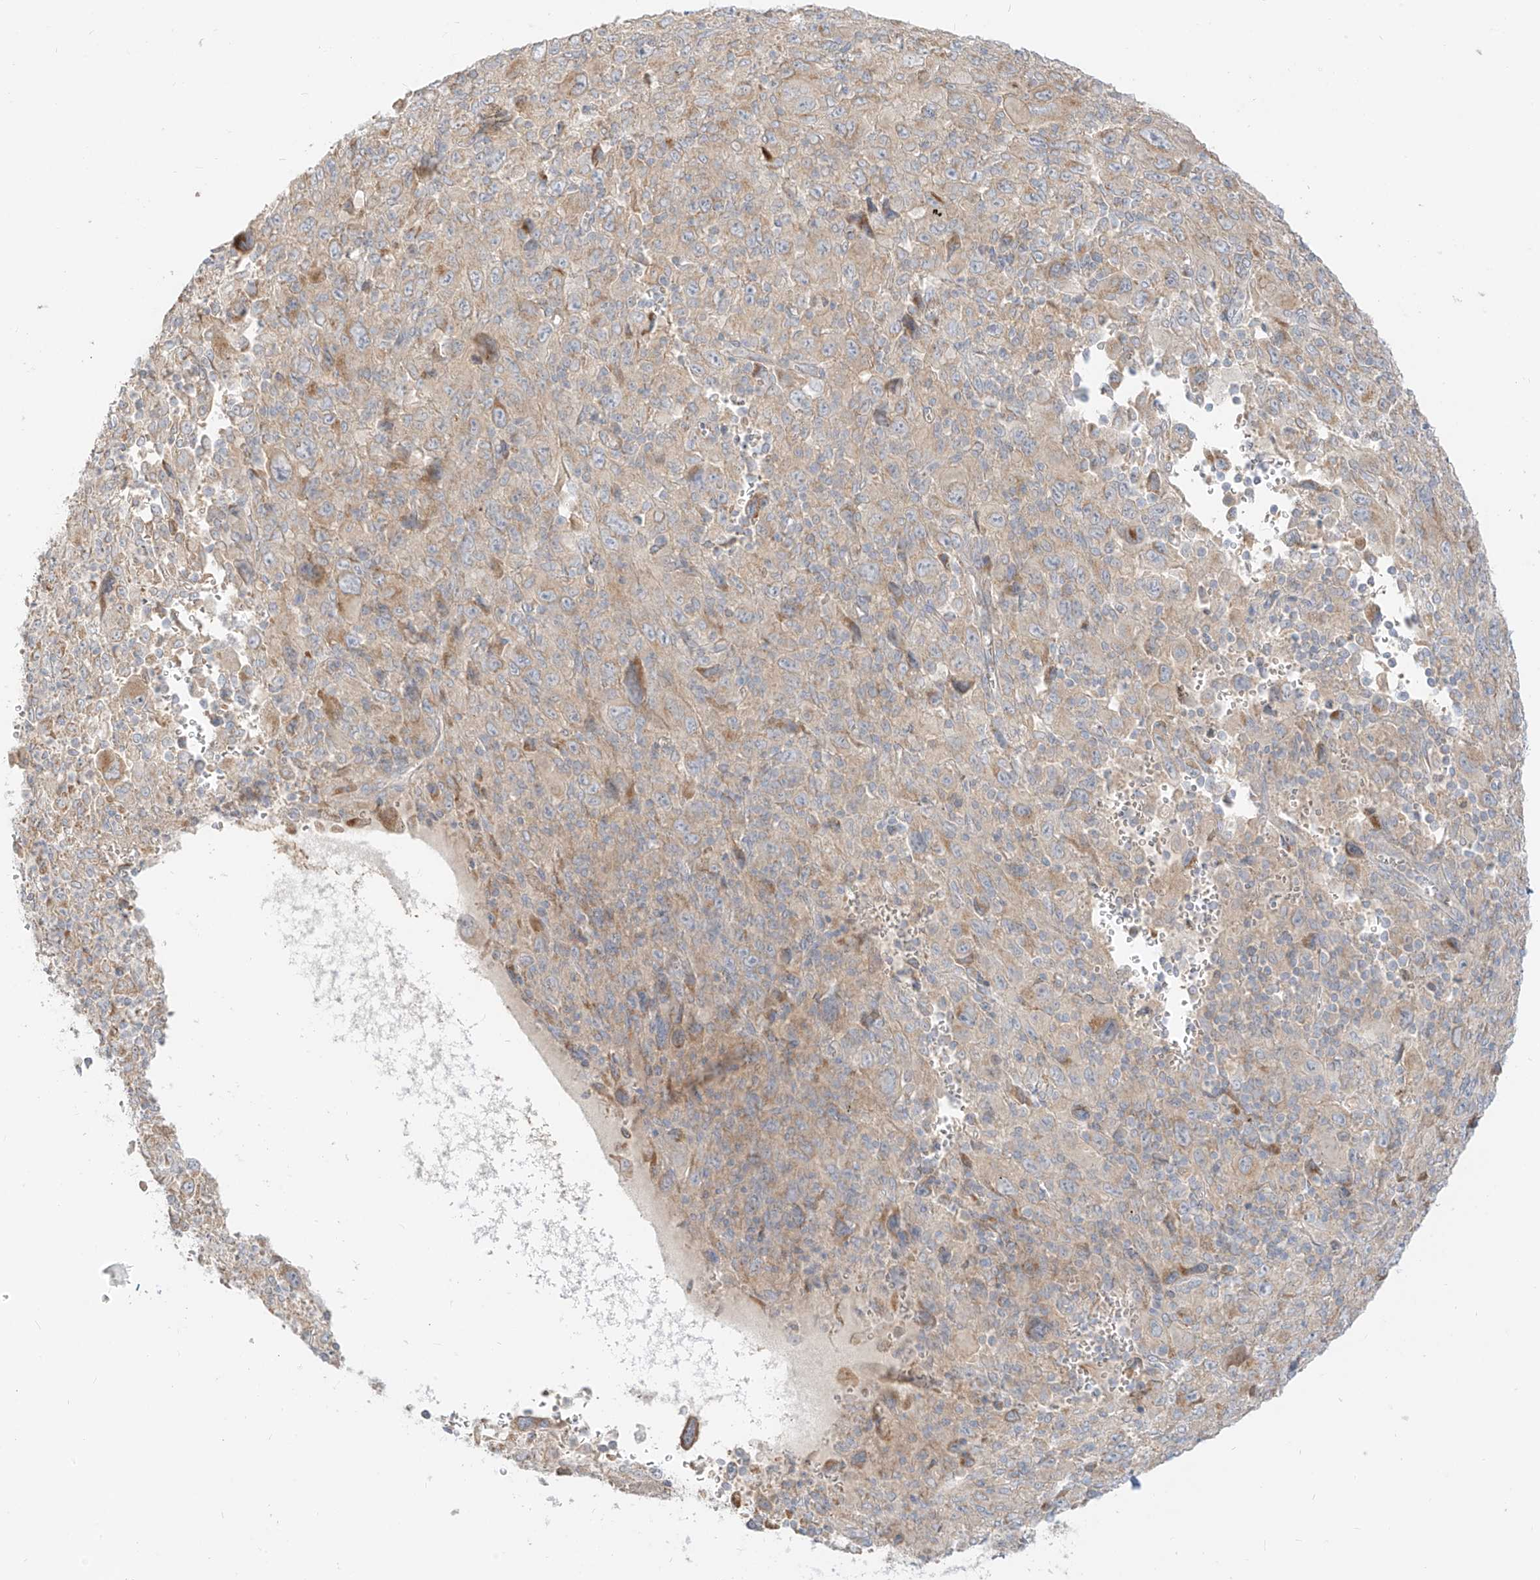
{"staining": {"intensity": "weak", "quantity": ">75%", "location": "cytoplasmic/membranous"}, "tissue": "melanoma", "cell_type": "Tumor cells", "image_type": "cancer", "snomed": [{"axis": "morphology", "description": "Malignant melanoma, Metastatic site"}, {"axis": "topography", "description": "Skin"}], "caption": "Protein analysis of melanoma tissue shows weak cytoplasmic/membranous expression in approximately >75% of tumor cells.", "gene": "ZIM3", "patient": {"sex": "female", "age": 56}}